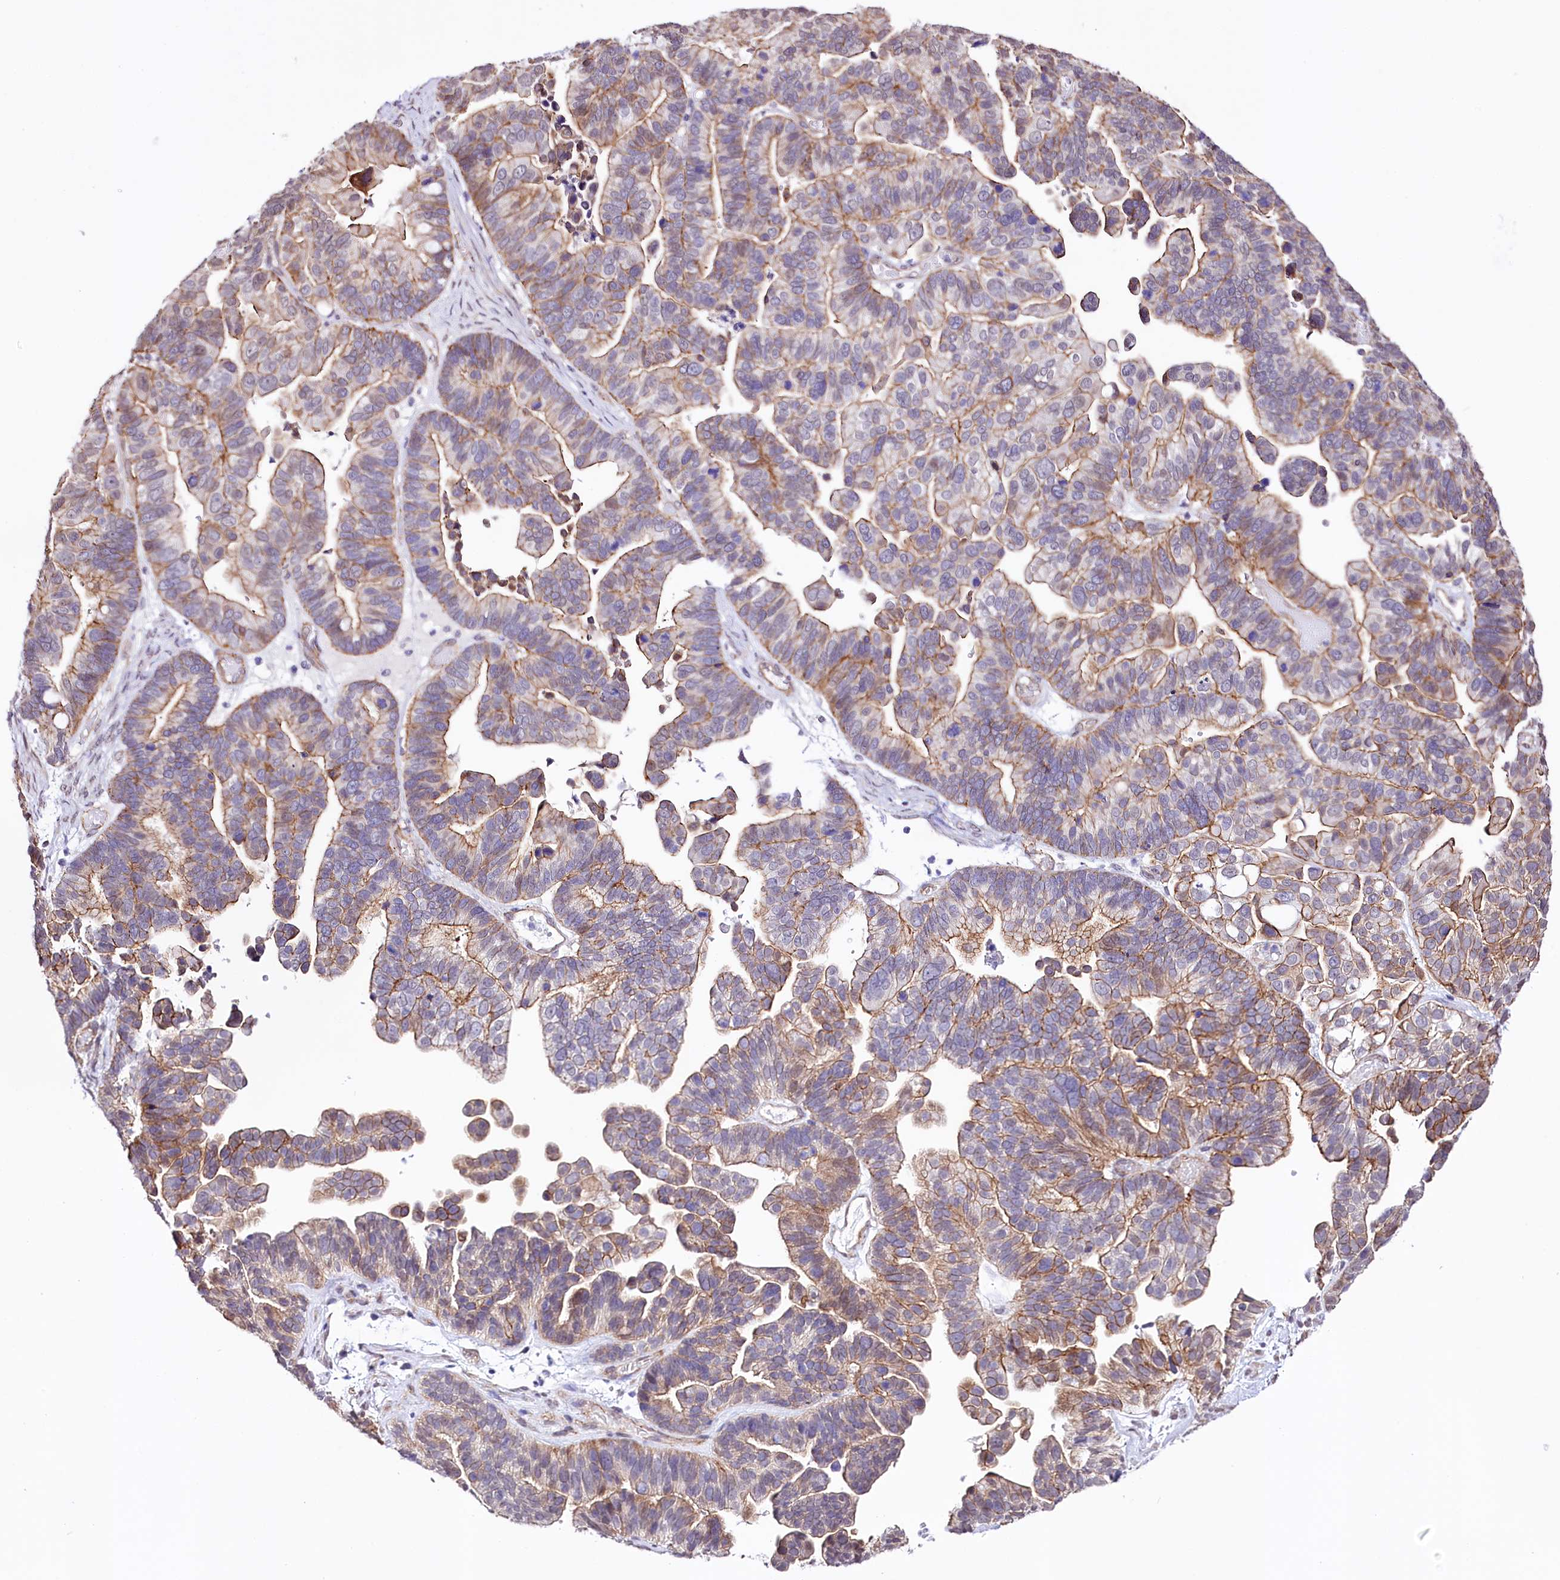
{"staining": {"intensity": "moderate", "quantity": ">75%", "location": "cytoplasmic/membranous"}, "tissue": "ovarian cancer", "cell_type": "Tumor cells", "image_type": "cancer", "snomed": [{"axis": "morphology", "description": "Cystadenocarcinoma, serous, NOS"}, {"axis": "topography", "description": "Ovary"}], "caption": "This photomicrograph demonstrates immunohistochemistry staining of ovarian cancer (serous cystadenocarcinoma), with medium moderate cytoplasmic/membranous positivity in about >75% of tumor cells.", "gene": "ST7", "patient": {"sex": "female", "age": 56}}